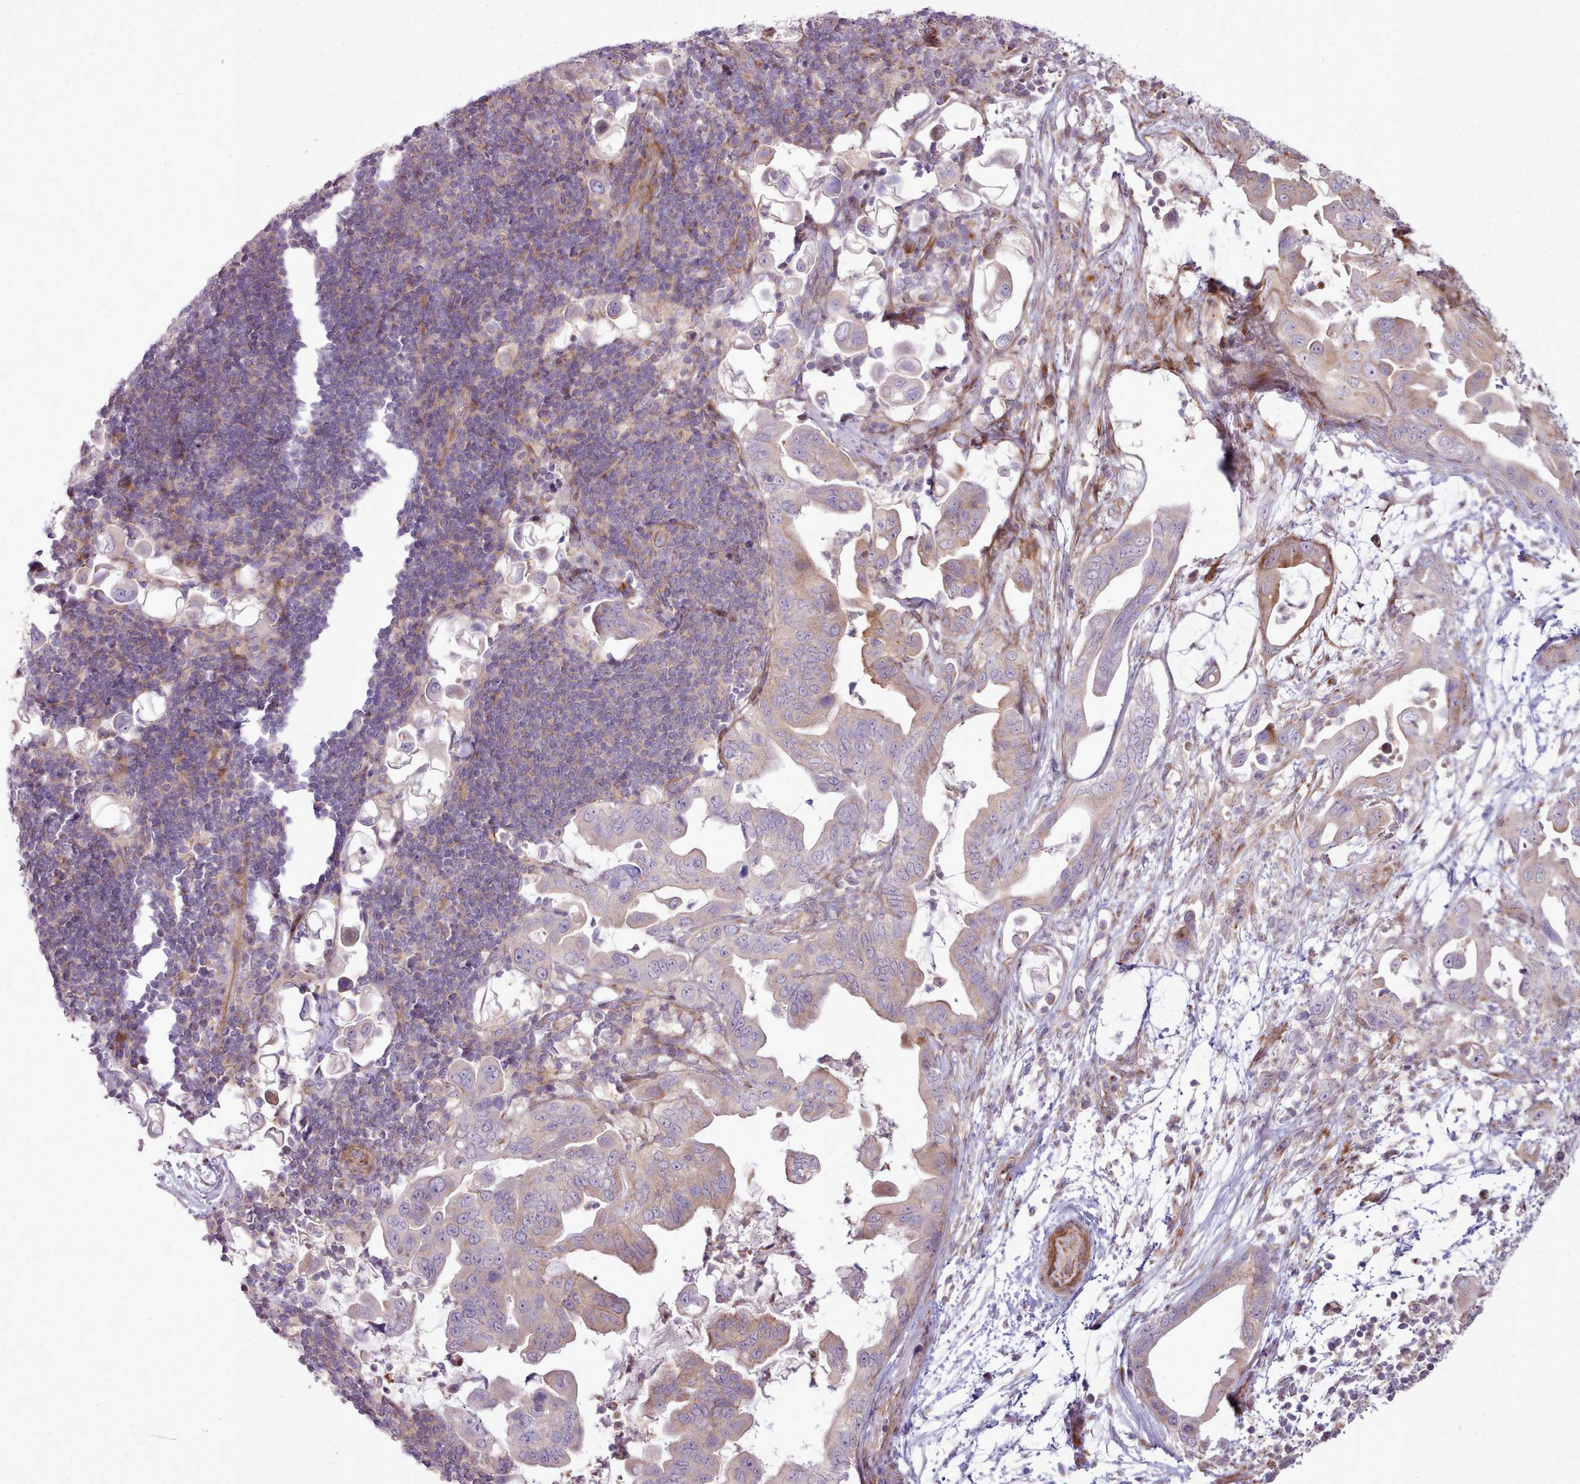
{"staining": {"intensity": "weak", "quantity": "<25%", "location": "cytoplasmic/membranous"}, "tissue": "pancreatic cancer", "cell_type": "Tumor cells", "image_type": "cancer", "snomed": [{"axis": "morphology", "description": "Adenocarcinoma, NOS"}, {"axis": "topography", "description": "Pancreas"}], "caption": "Tumor cells show no significant protein expression in pancreatic cancer (adenocarcinoma).", "gene": "PPP3R2", "patient": {"sex": "male", "age": 61}}